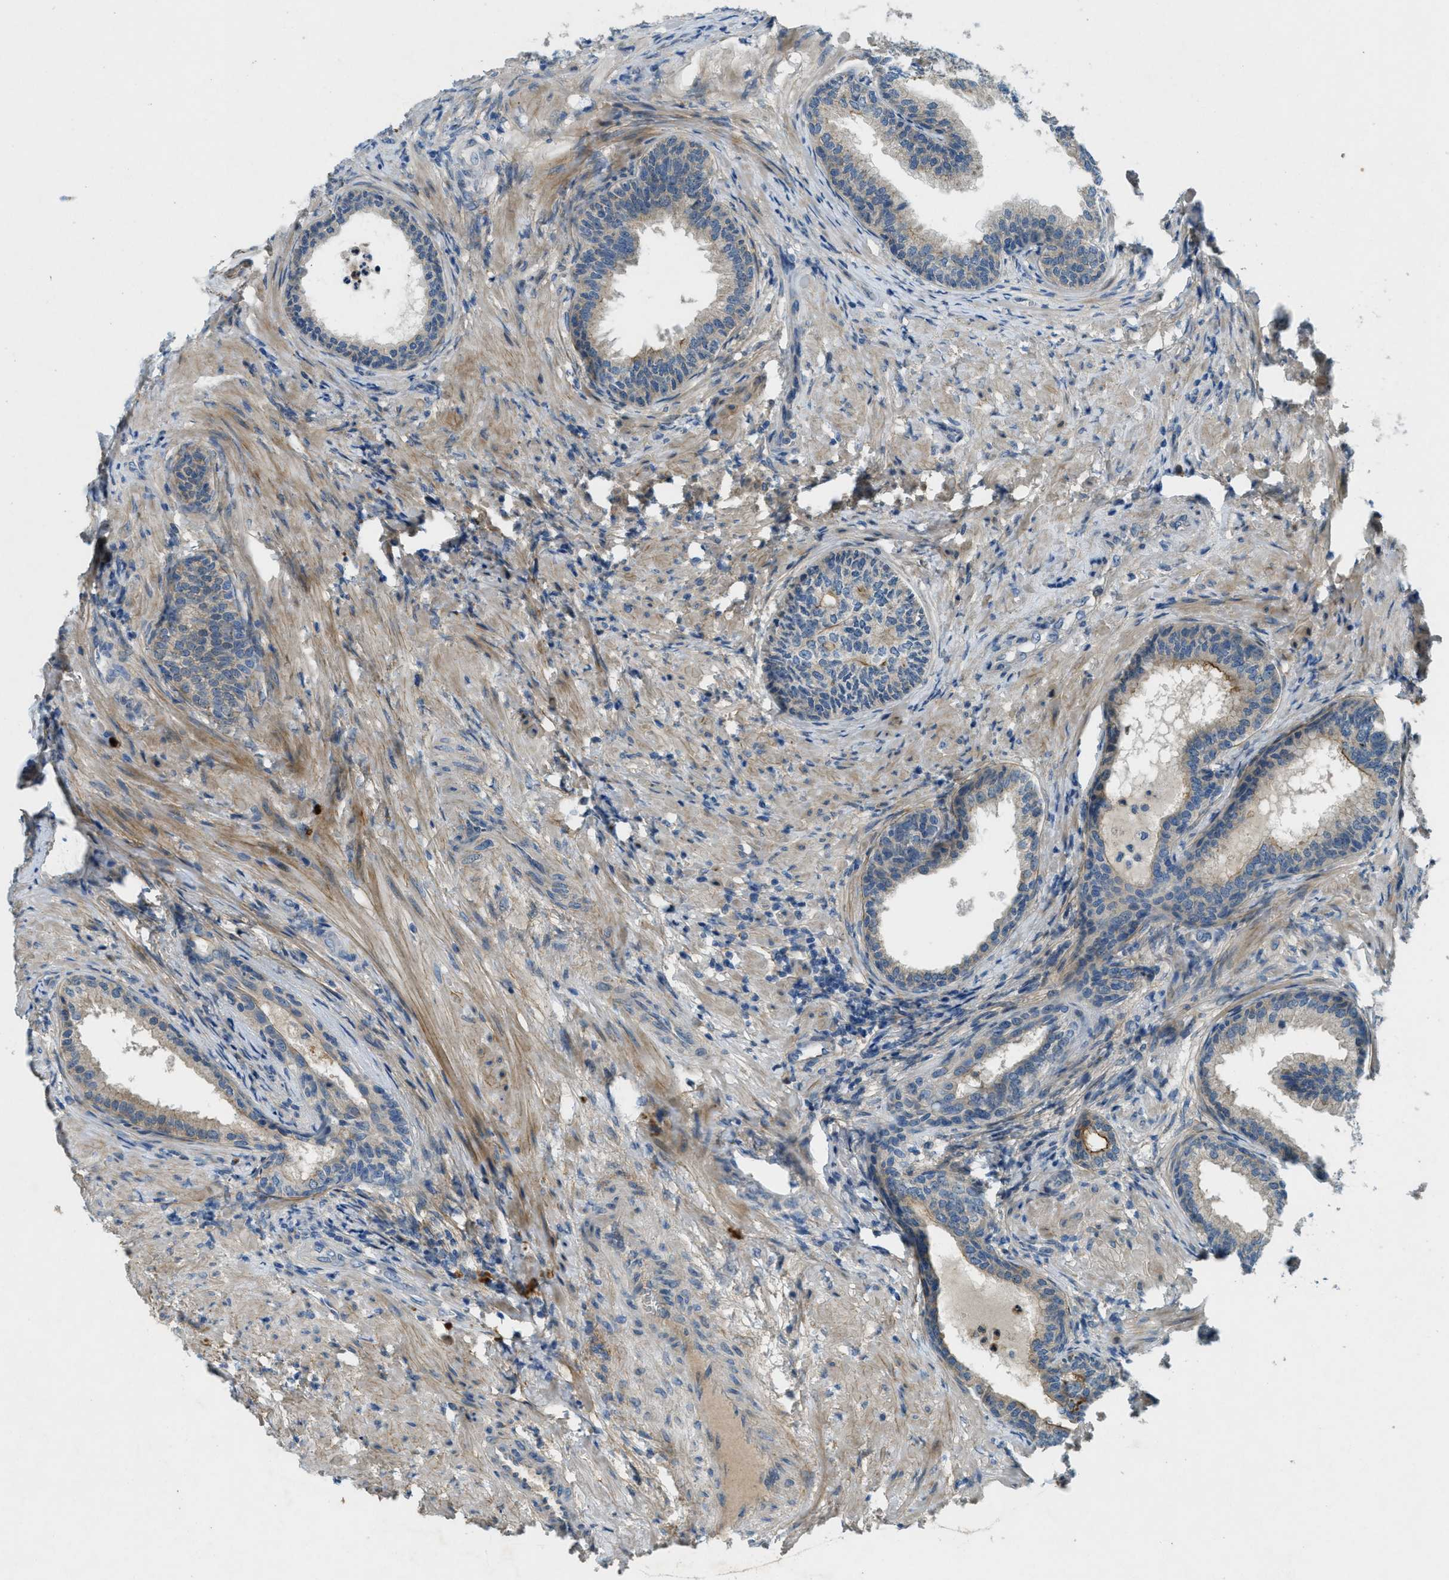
{"staining": {"intensity": "moderate", "quantity": "25%-75%", "location": "cytoplasmic/membranous"}, "tissue": "prostate", "cell_type": "Glandular cells", "image_type": "normal", "snomed": [{"axis": "morphology", "description": "Normal tissue, NOS"}, {"axis": "topography", "description": "Prostate"}], "caption": "Protein staining of benign prostate demonstrates moderate cytoplasmic/membranous expression in about 25%-75% of glandular cells. Nuclei are stained in blue.", "gene": "SNX14", "patient": {"sex": "male", "age": 76}}